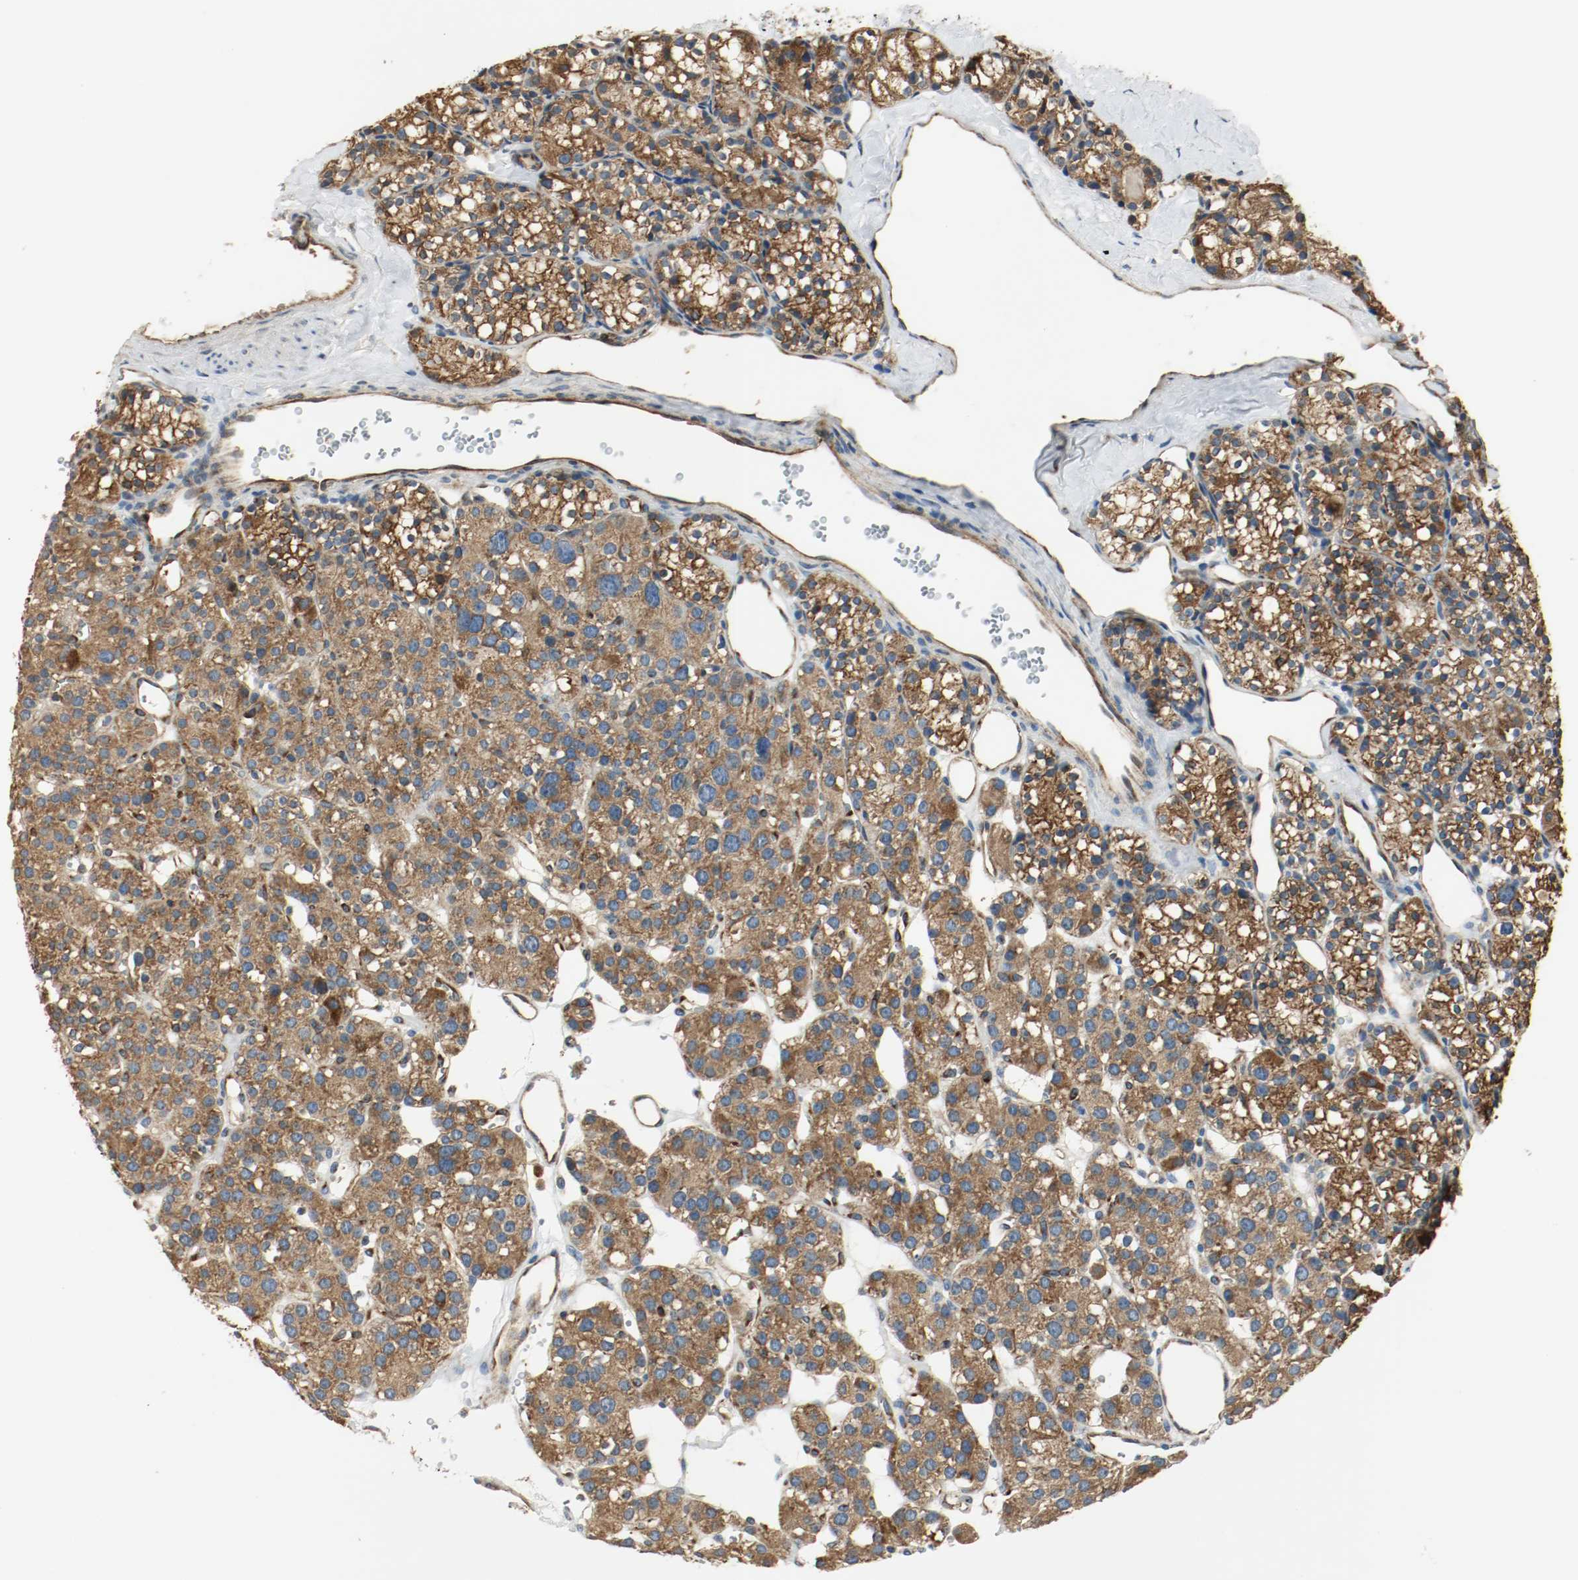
{"staining": {"intensity": "strong", "quantity": ">75%", "location": "cytoplasmic/membranous"}, "tissue": "parathyroid gland", "cell_type": "Glandular cells", "image_type": "normal", "snomed": [{"axis": "morphology", "description": "Normal tissue, NOS"}, {"axis": "topography", "description": "Parathyroid gland"}], "caption": "Immunohistochemical staining of normal parathyroid gland shows strong cytoplasmic/membranous protein staining in about >75% of glandular cells. Using DAB (brown) and hematoxylin (blue) stains, captured at high magnification using brightfield microscopy.", "gene": "PLCG1", "patient": {"sex": "female", "age": 64}}